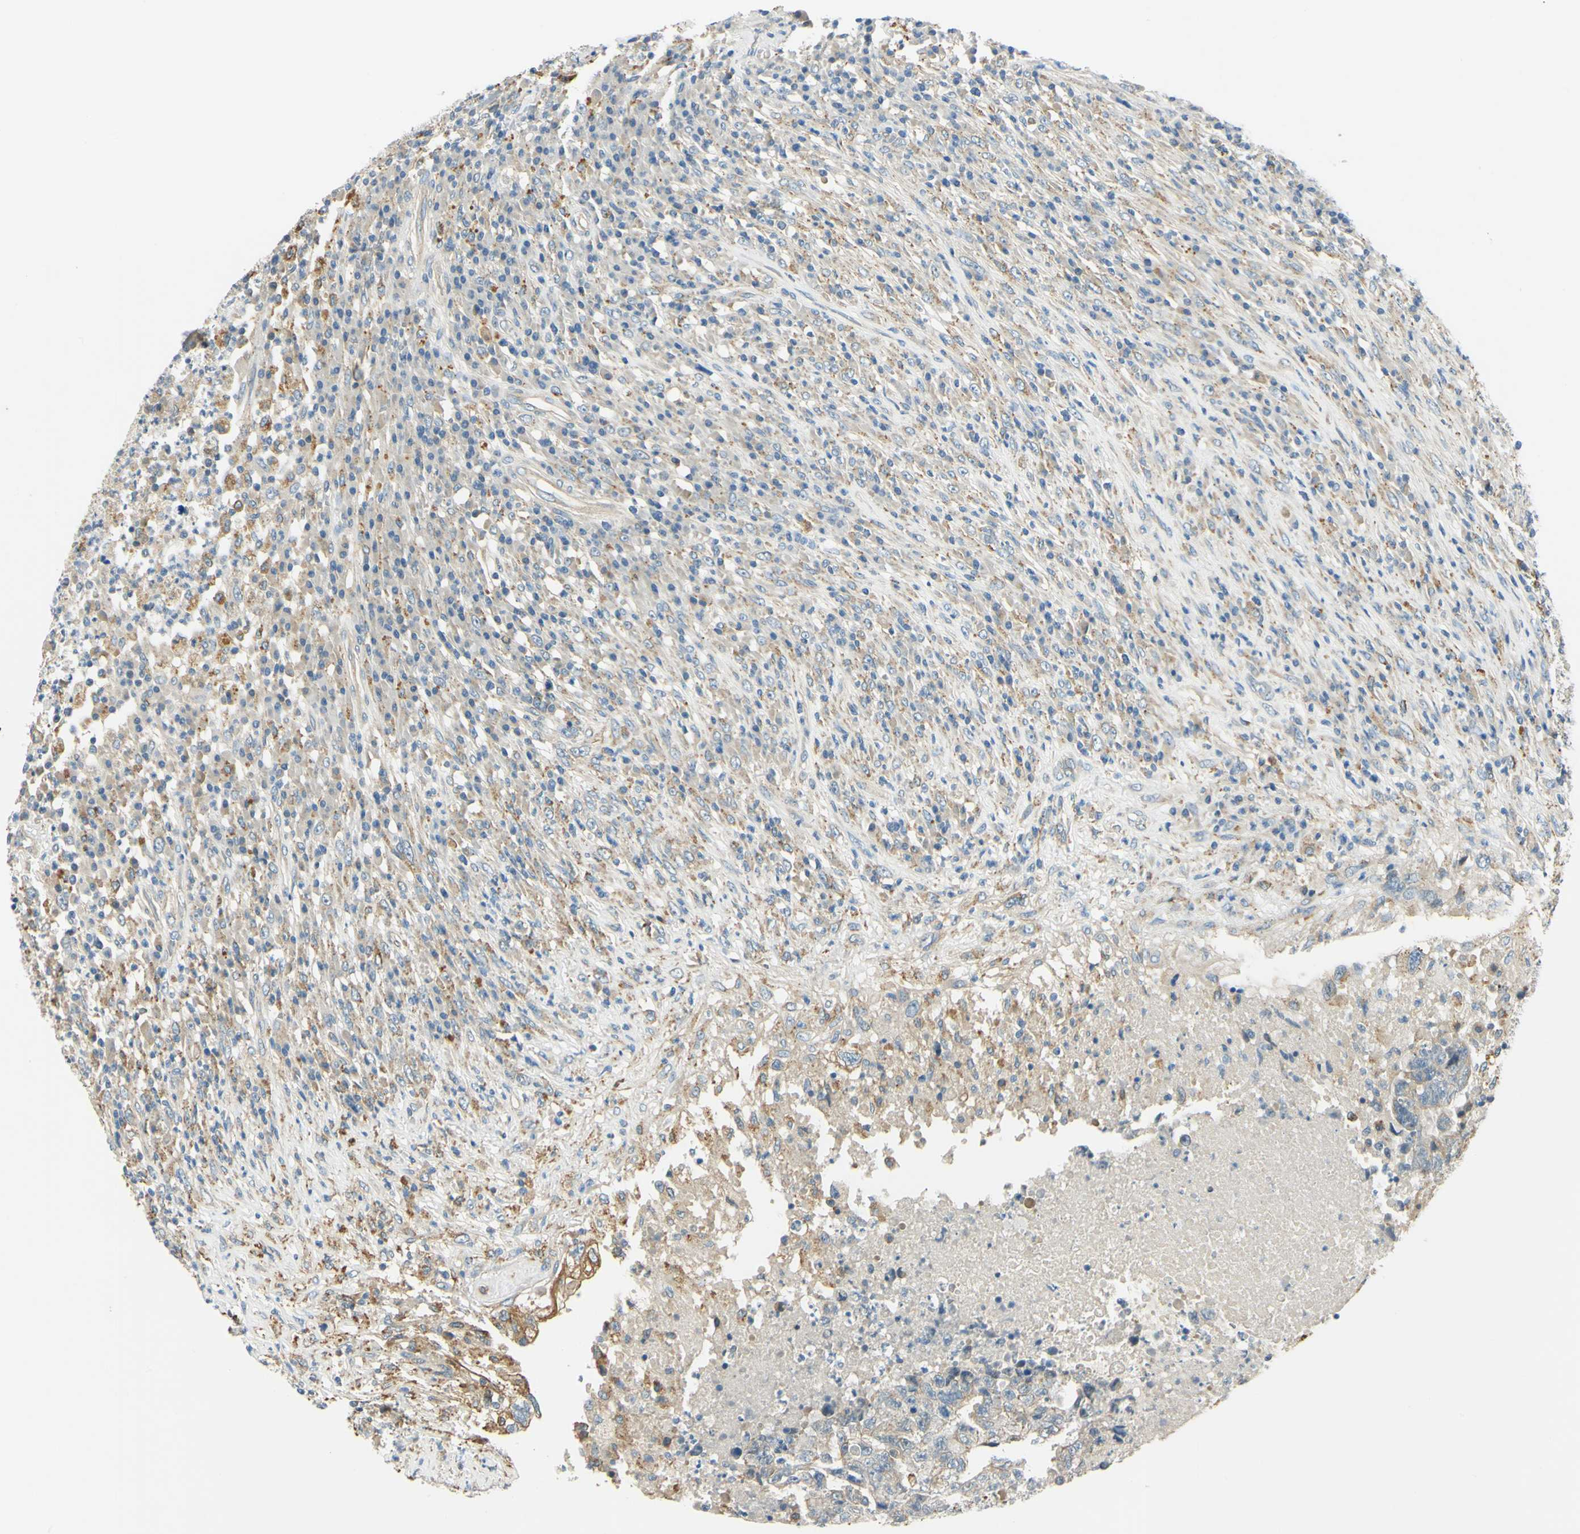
{"staining": {"intensity": "moderate", "quantity": "<25%", "location": "cytoplasmic/membranous"}, "tissue": "testis cancer", "cell_type": "Tumor cells", "image_type": "cancer", "snomed": [{"axis": "morphology", "description": "Necrosis, NOS"}, {"axis": "morphology", "description": "Carcinoma, Embryonal, NOS"}, {"axis": "topography", "description": "Testis"}], "caption": "This micrograph demonstrates IHC staining of human embryonal carcinoma (testis), with low moderate cytoplasmic/membranous expression in about <25% of tumor cells.", "gene": "LAMA3", "patient": {"sex": "male", "age": 19}}